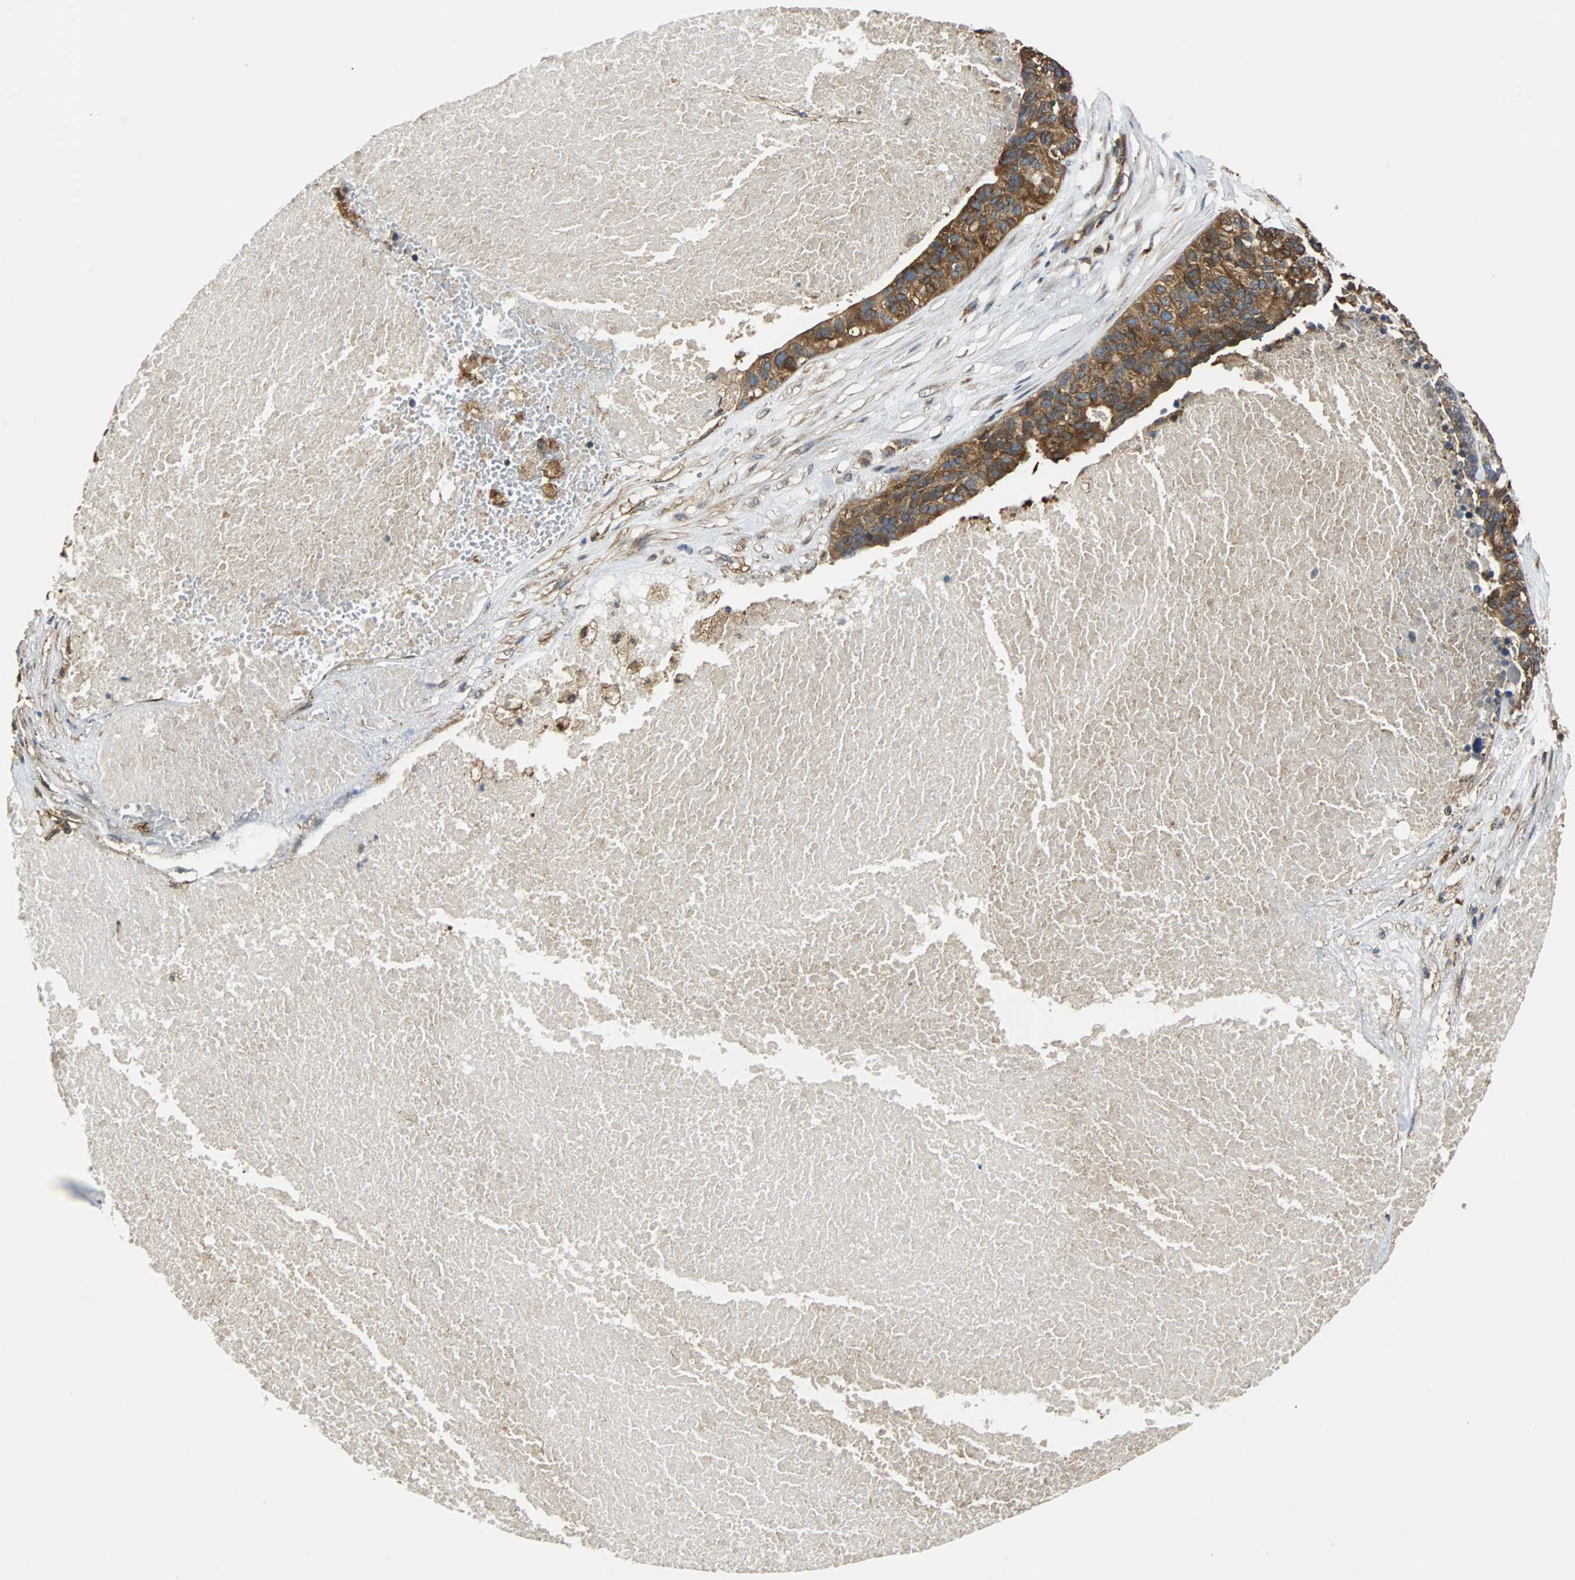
{"staining": {"intensity": "strong", "quantity": ">75%", "location": "cytoplasmic/membranous"}, "tissue": "ovarian cancer", "cell_type": "Tumor cells", "image_type": "cancer", "snomed": [{"axis": "morphology", "description": "Cystadenocarcinoma, serous, NOS"}, {"axis": "topography", "description": "Ovary"}], "caption": "Immunohistochemistry (IHC) micrograph of human serous cystadenocarcinoma (ovarian) stained for a protein (brown), which exhibits high levels of strong cytoplasmic/membranous expression in approximately >75% of tumor cells.", "gene": "RELA", "patient": {"sex": "female", "age": 59}}